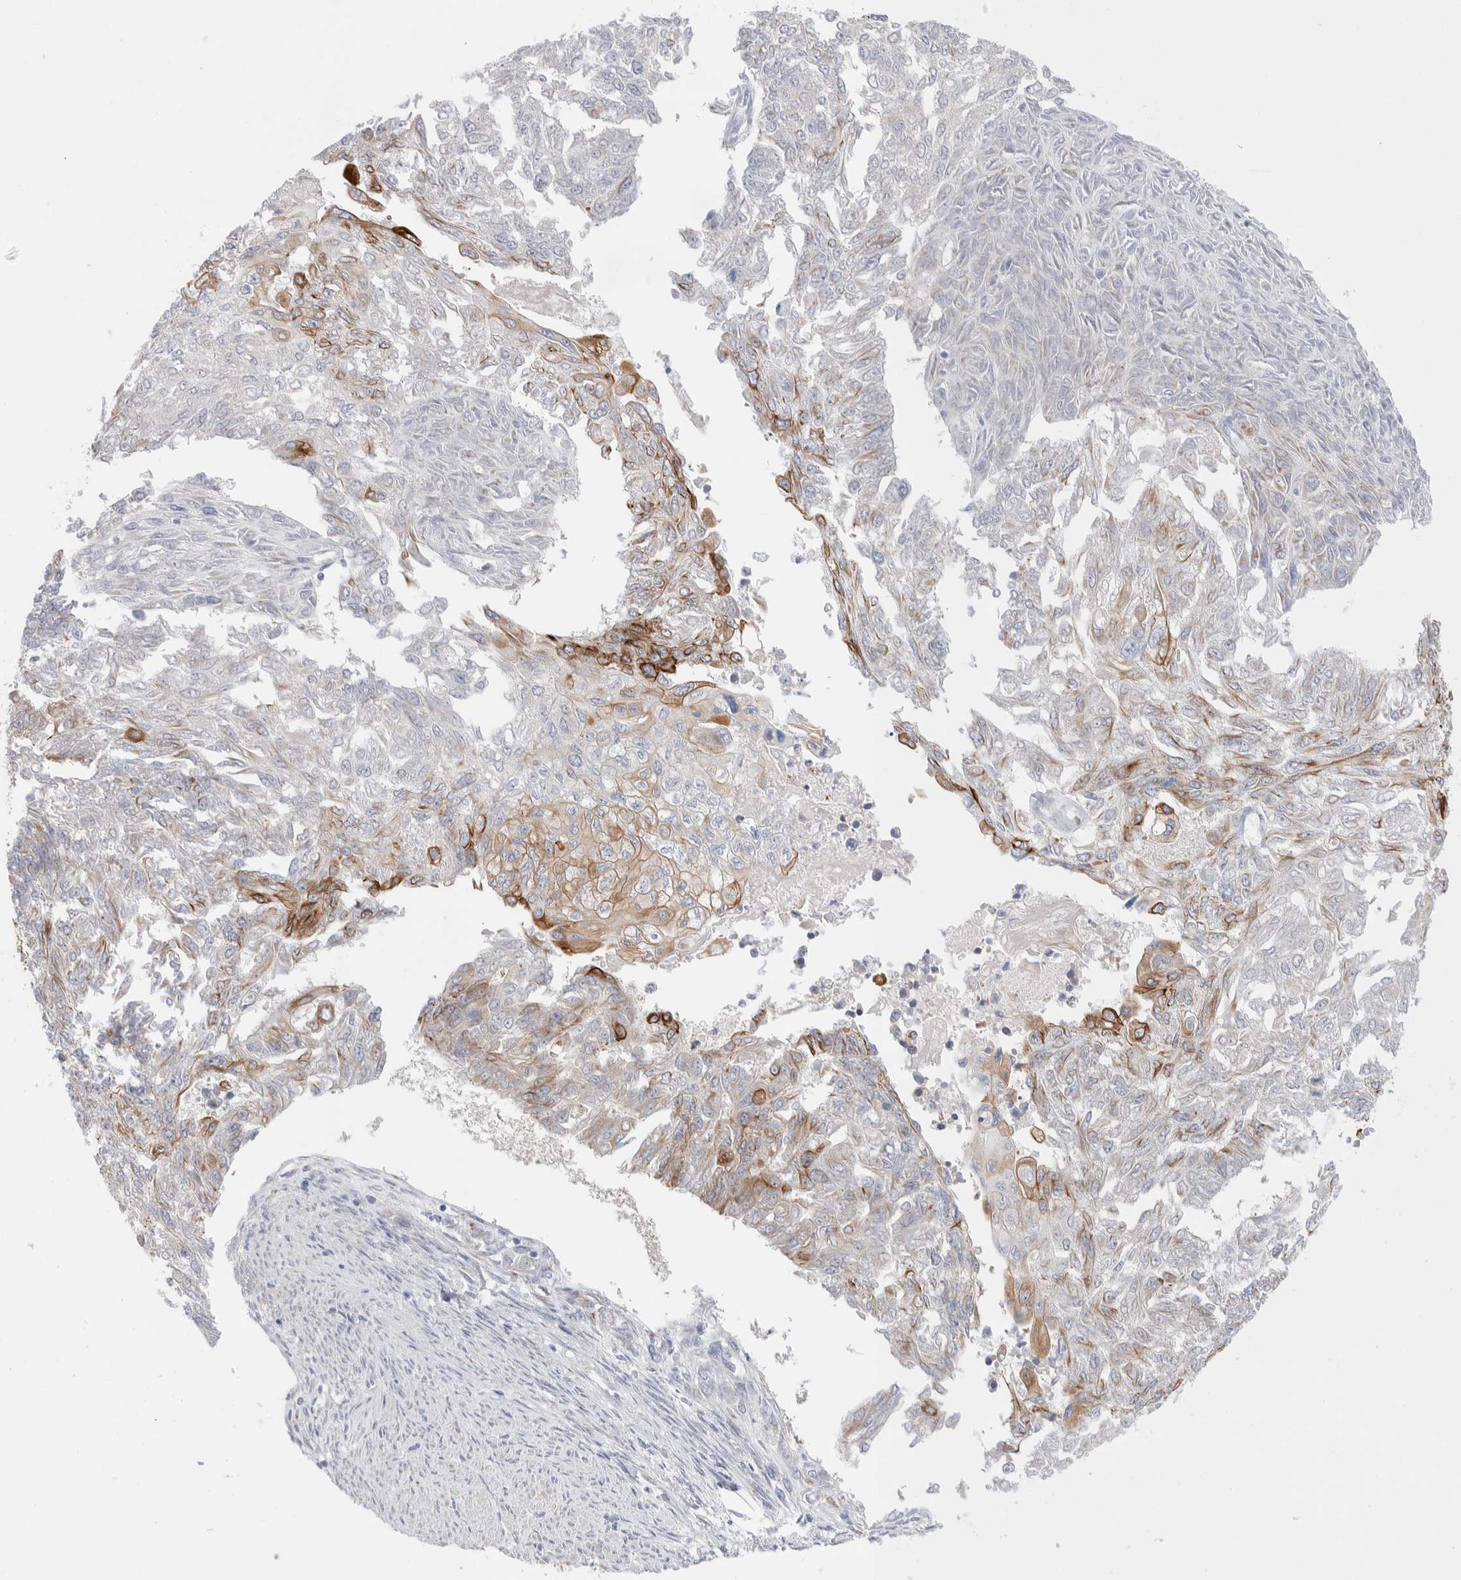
{"staining": {"intensity": "moderate", "quantity": "<25%", "location": "cytoplasmic/membranous"}, "tissue": "endometrial cancer", "cell_type": "Tumor cells", "image_type": "cancer", "snomed": [{"axis": "morphology", "description": "Adenocarcinoma, NOS"}, {"axis": "topography", "description": "Endometrium"}], "caption": "Human endometrial adenocarcinoma stained with a protein marker demonstrates moderate staining in tumor cells.", "gene": "C1orf112", "patient": {"sex": "female", "age": 32}}